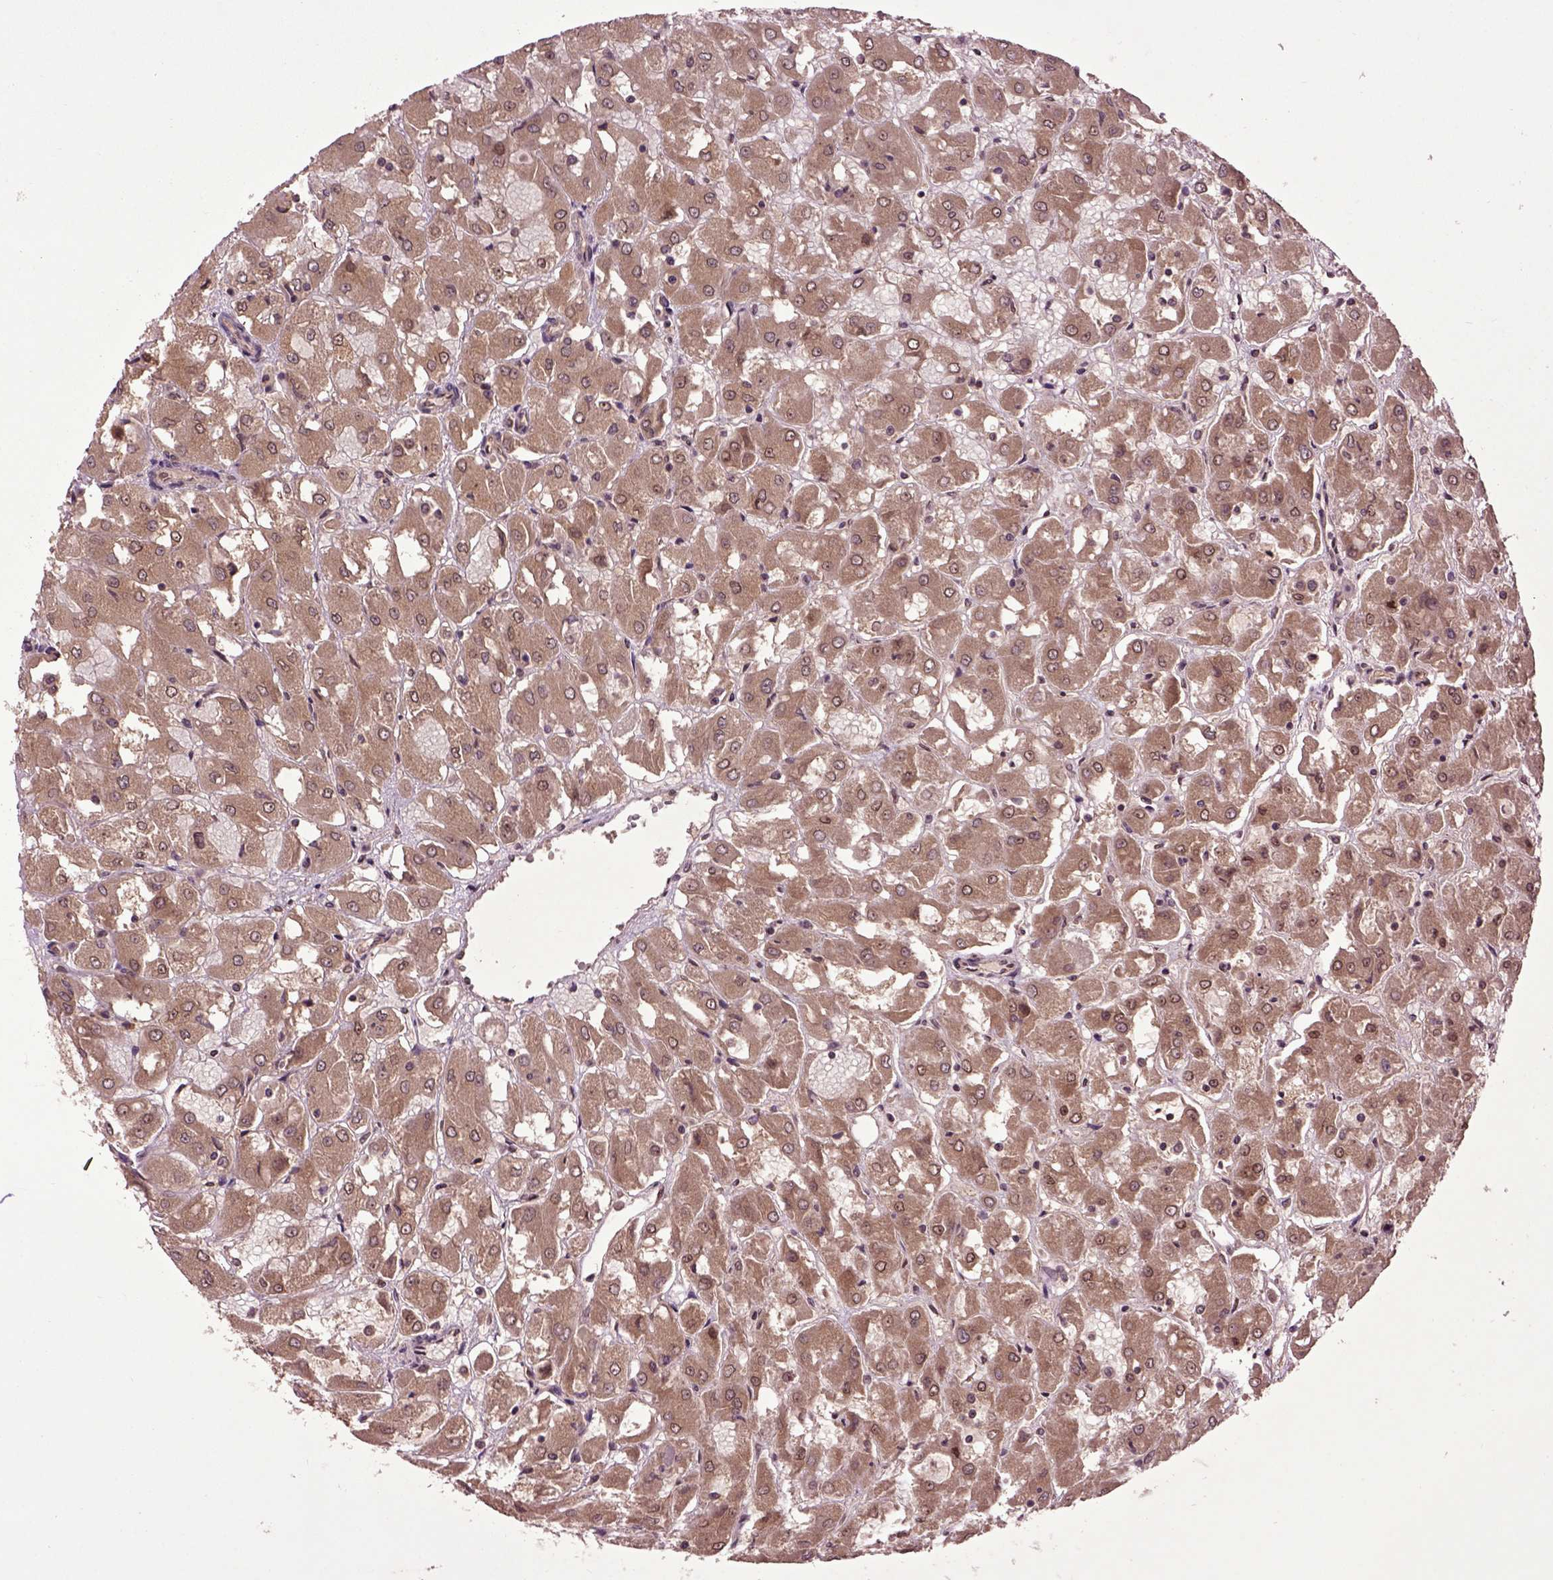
{"staining": {"intensity": "moderate", "quantity": ">75%", "location": "cytoplasmic/membranous"}, "tissue": "renal cancer", "cell_type": "Tumor cells", "image_type": "cancer", "snomed": [{"axis": "morphology", "description": "Adenocarcinoma, NOS"}, {"axis": "topography", "description": "Kidney"}], "caption": "Immunohistochemistry (IHC) histopathology image of neoplastic tissue: human adenocarcinoma (renal) stained using immunohistochemistry exhibits medium levels of moderate protein expression localized specifically in the cytoplasmic/membranous of tumor cells, appearing as a cytoplasmic/membranous brown color.", "gene": "WDR48", "patient": {"sex": "male", "age": 72}}